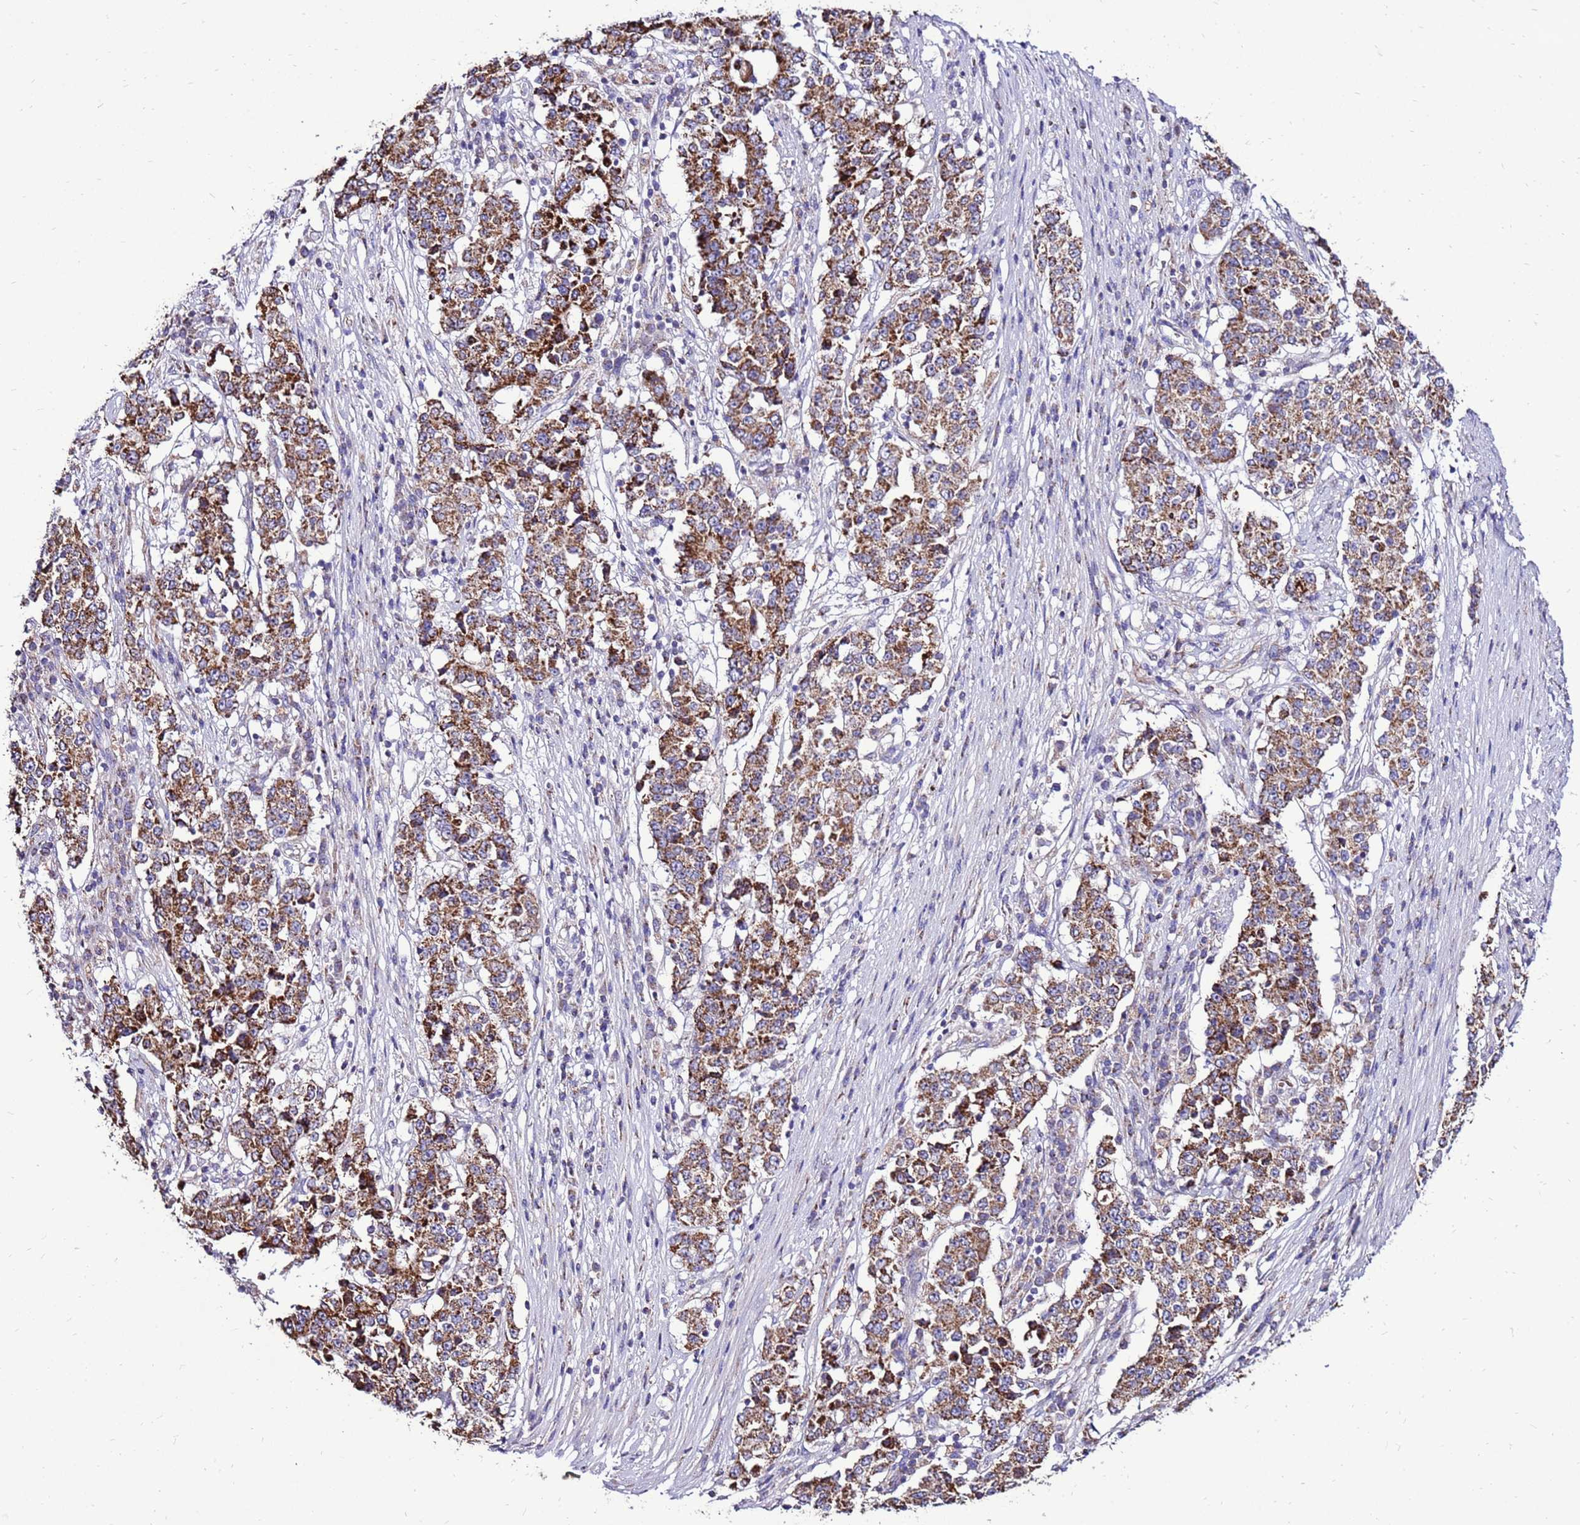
{"staining": {"intensity": "strong", "quantity": ">75%", "location": "cytoplasmic/membranous"}, "tissue": "stomach cancer", "cell_type": "Tumor cells", "image_type": "cancer", "snomed": [{"axis": "morphology", "description": "Adenocarcinoma, NOS"}, {"axis": "topography", "description": "Stomach"}], "caption": "Immunohistochemical staining of human stomach adenocarcinoma demonstrates high levels of strong cytoplasmic/membranous expression in approximately >75% of tumor cells.", "gene": "SPSB3", "patient": {"sex": "male", "age": 59}}